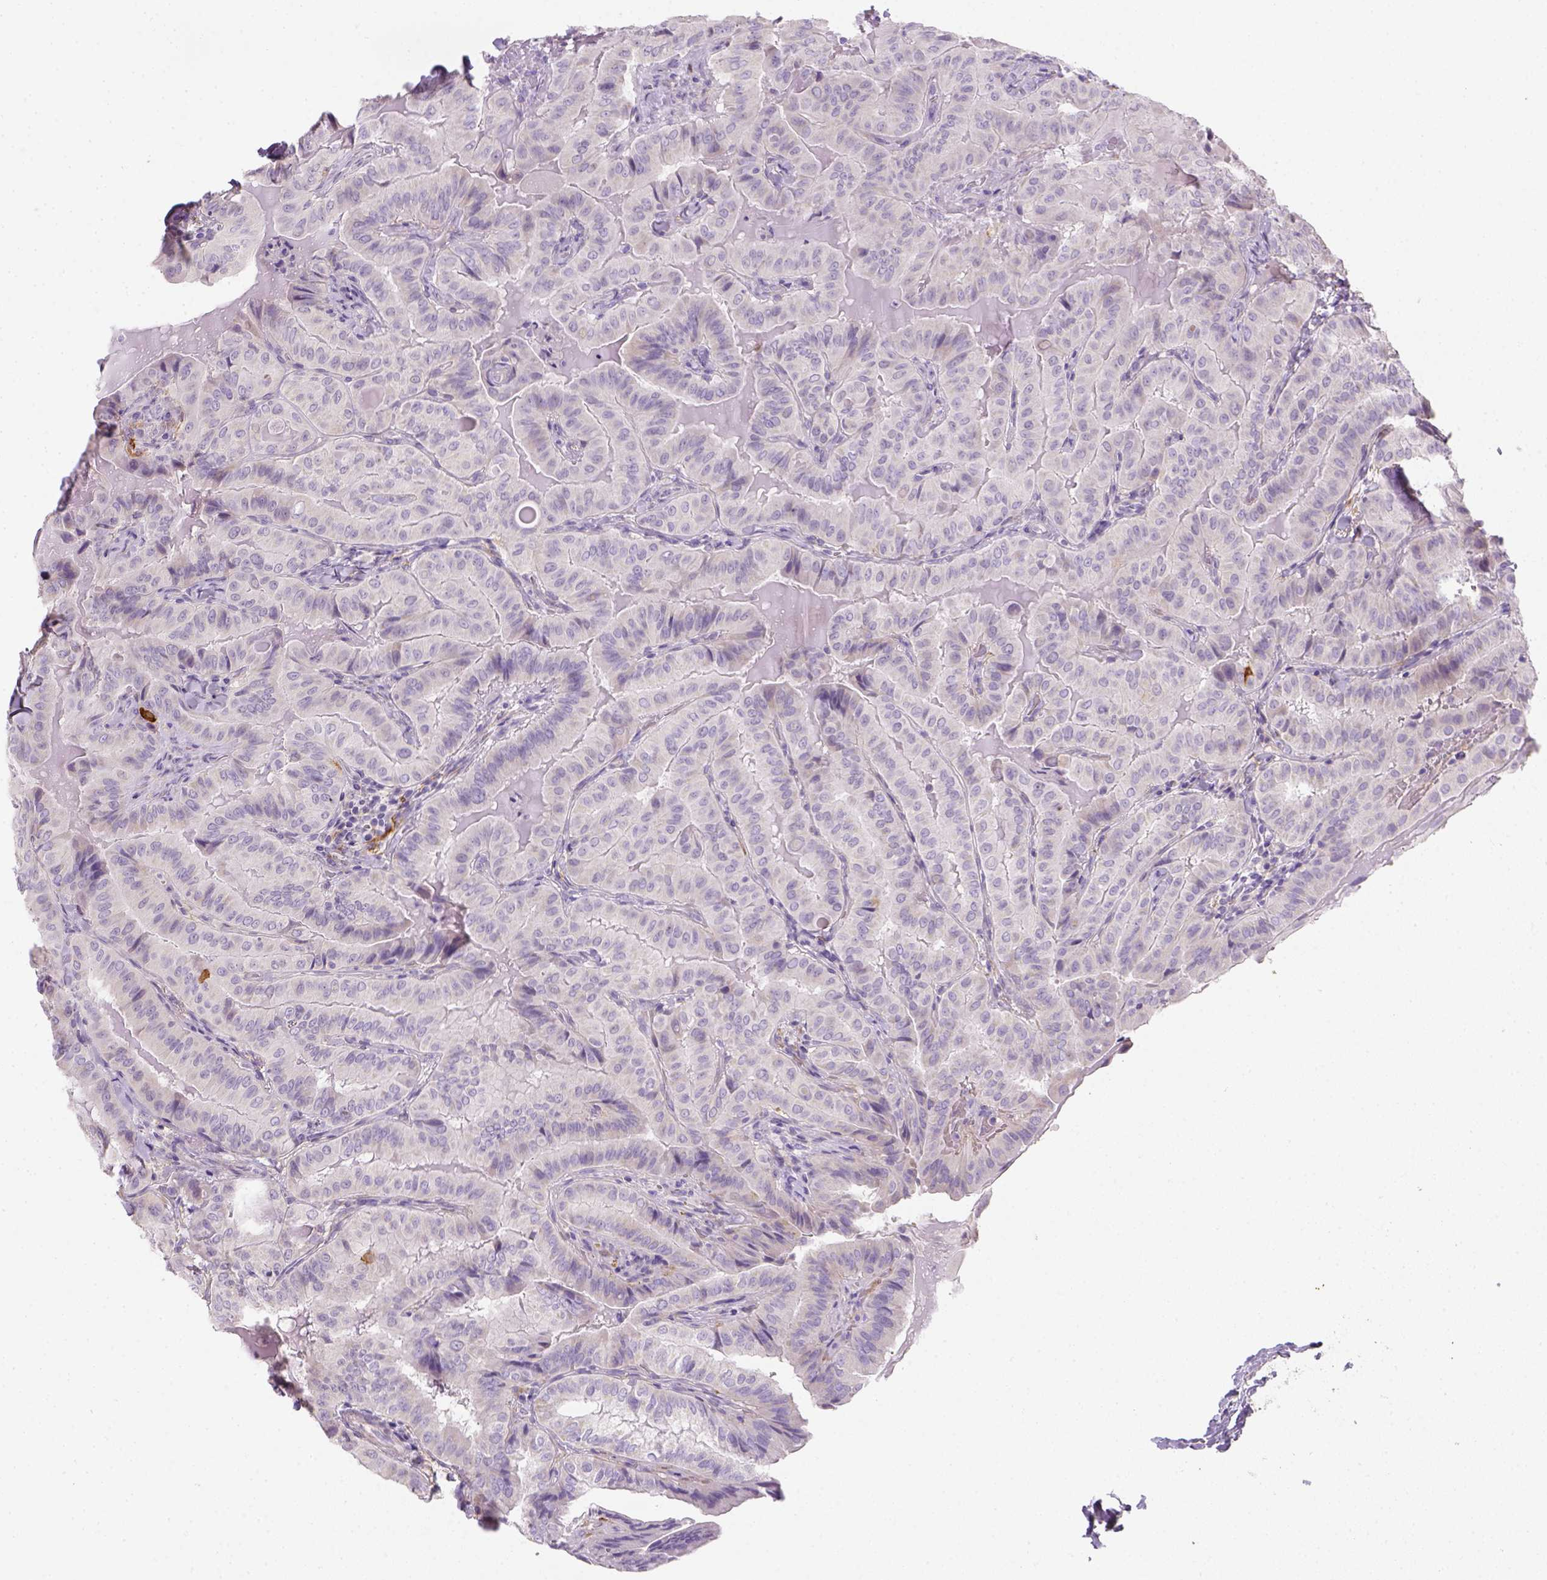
{"staining": {"intensity": "negative", "quantity": "none", "location": "none"}, "tissue": "thyroid cancer", "cell_type": "Tumor cells", "image_type": "cancer", "snomed": [{"axis": "morphology", "description": "Papillary adenocarcinoma, NOS"}, {"axis": "topography", "description": "Thyroid gland"}], "caption": "DAB immunohistochemical staining of thyroid cancer exhibits no significant positivity in tumor cells.", "gene": "CACNB1", "patient": {"sex": "female", "age": 68}}